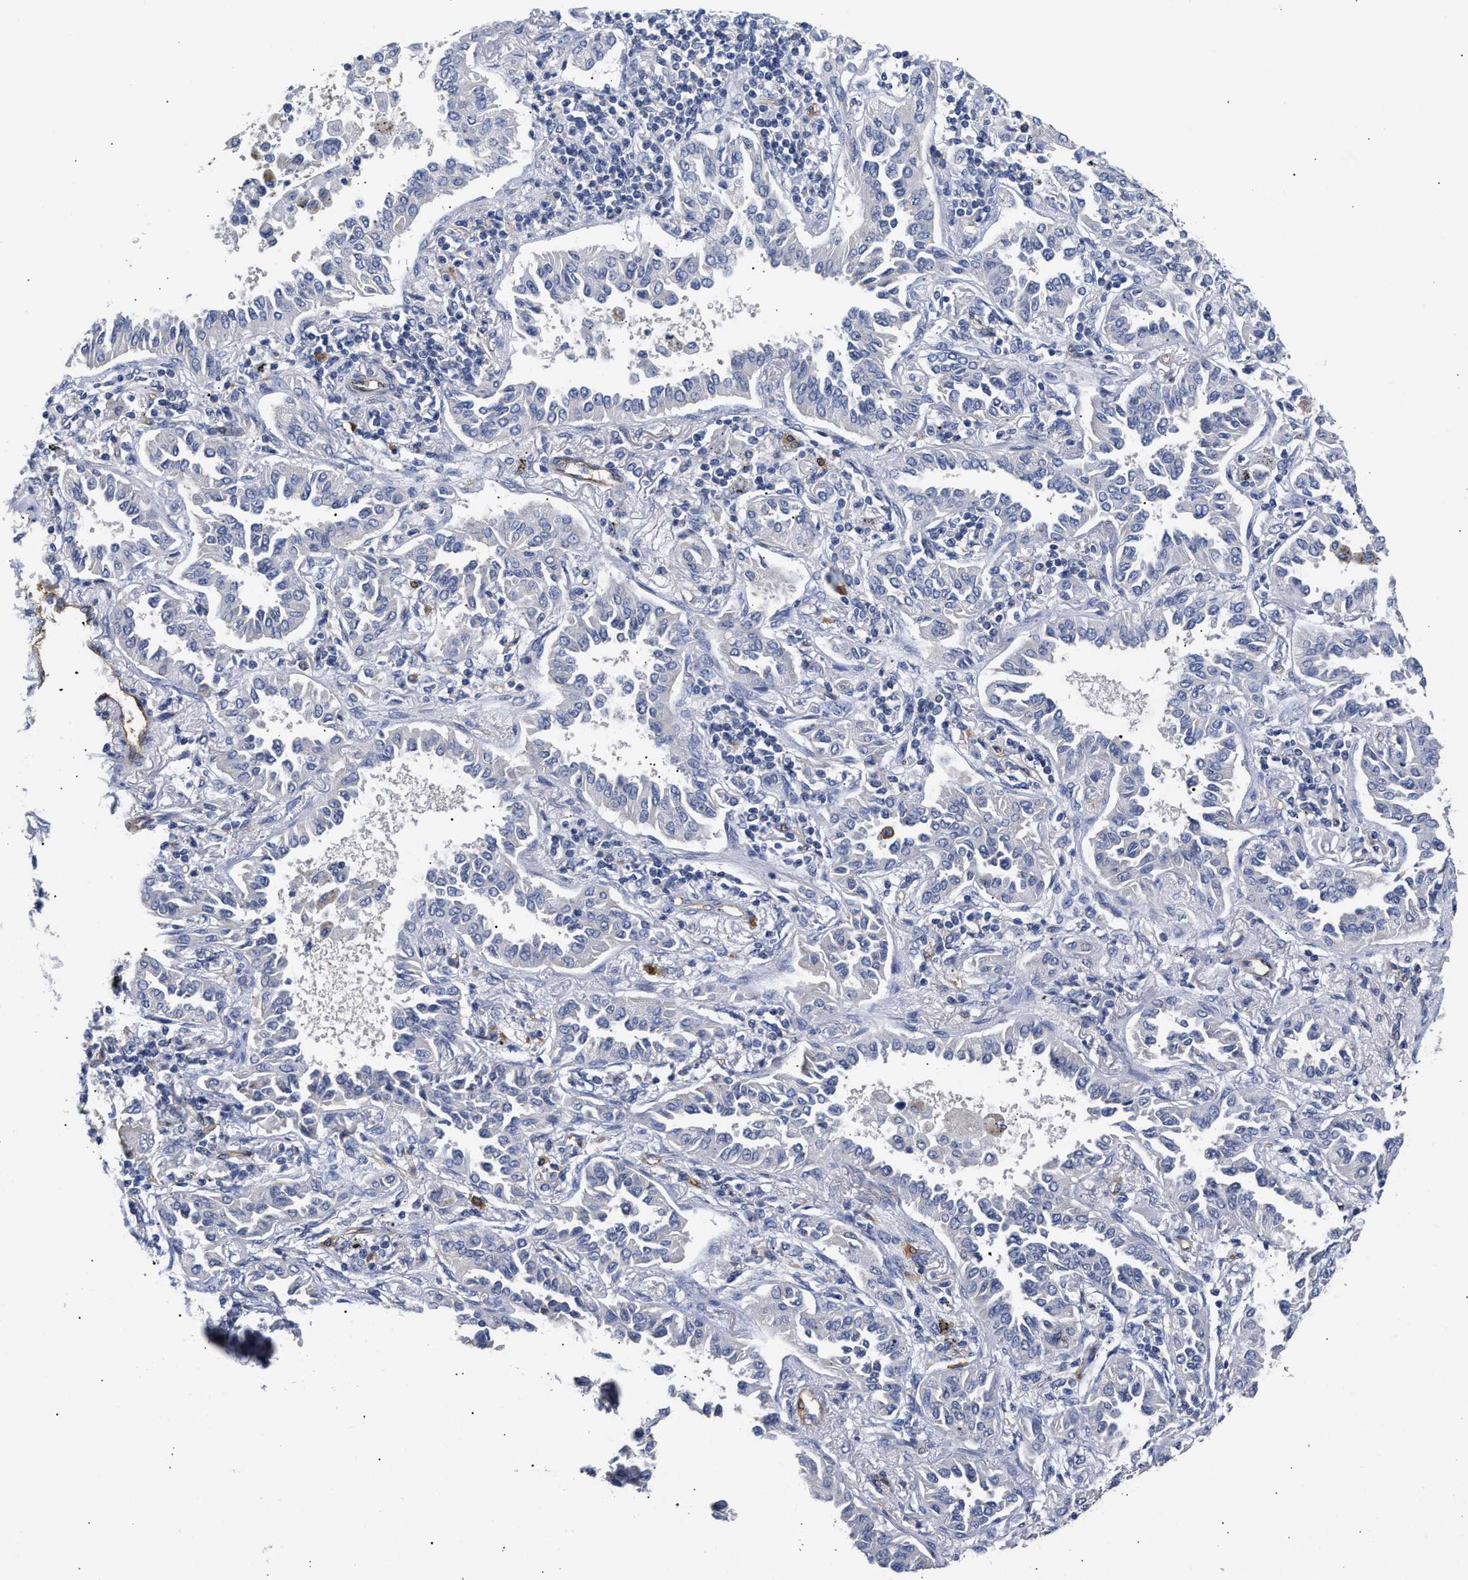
{"staining": {"intensity": "negative", "quantity": "none", "location": "none"}, "tissue": "lung cancer", "cell_type": "Tumor cells", "image_type": "cancer", "snomed": [{"axis": "morphology", "description": "Normal tissue, NOS"}, {"axis": "morphology", "description": "Adenocarcinoma, NOS"}, {"axis": "topography", "description": "Lung"}], "caption": "Immunohistochemical staining of adenocarcinoma (lung) shows no significant staining in tumor cells.", "gene": "AHNAK2", "patient": {"sex": "male", "age": 59}}